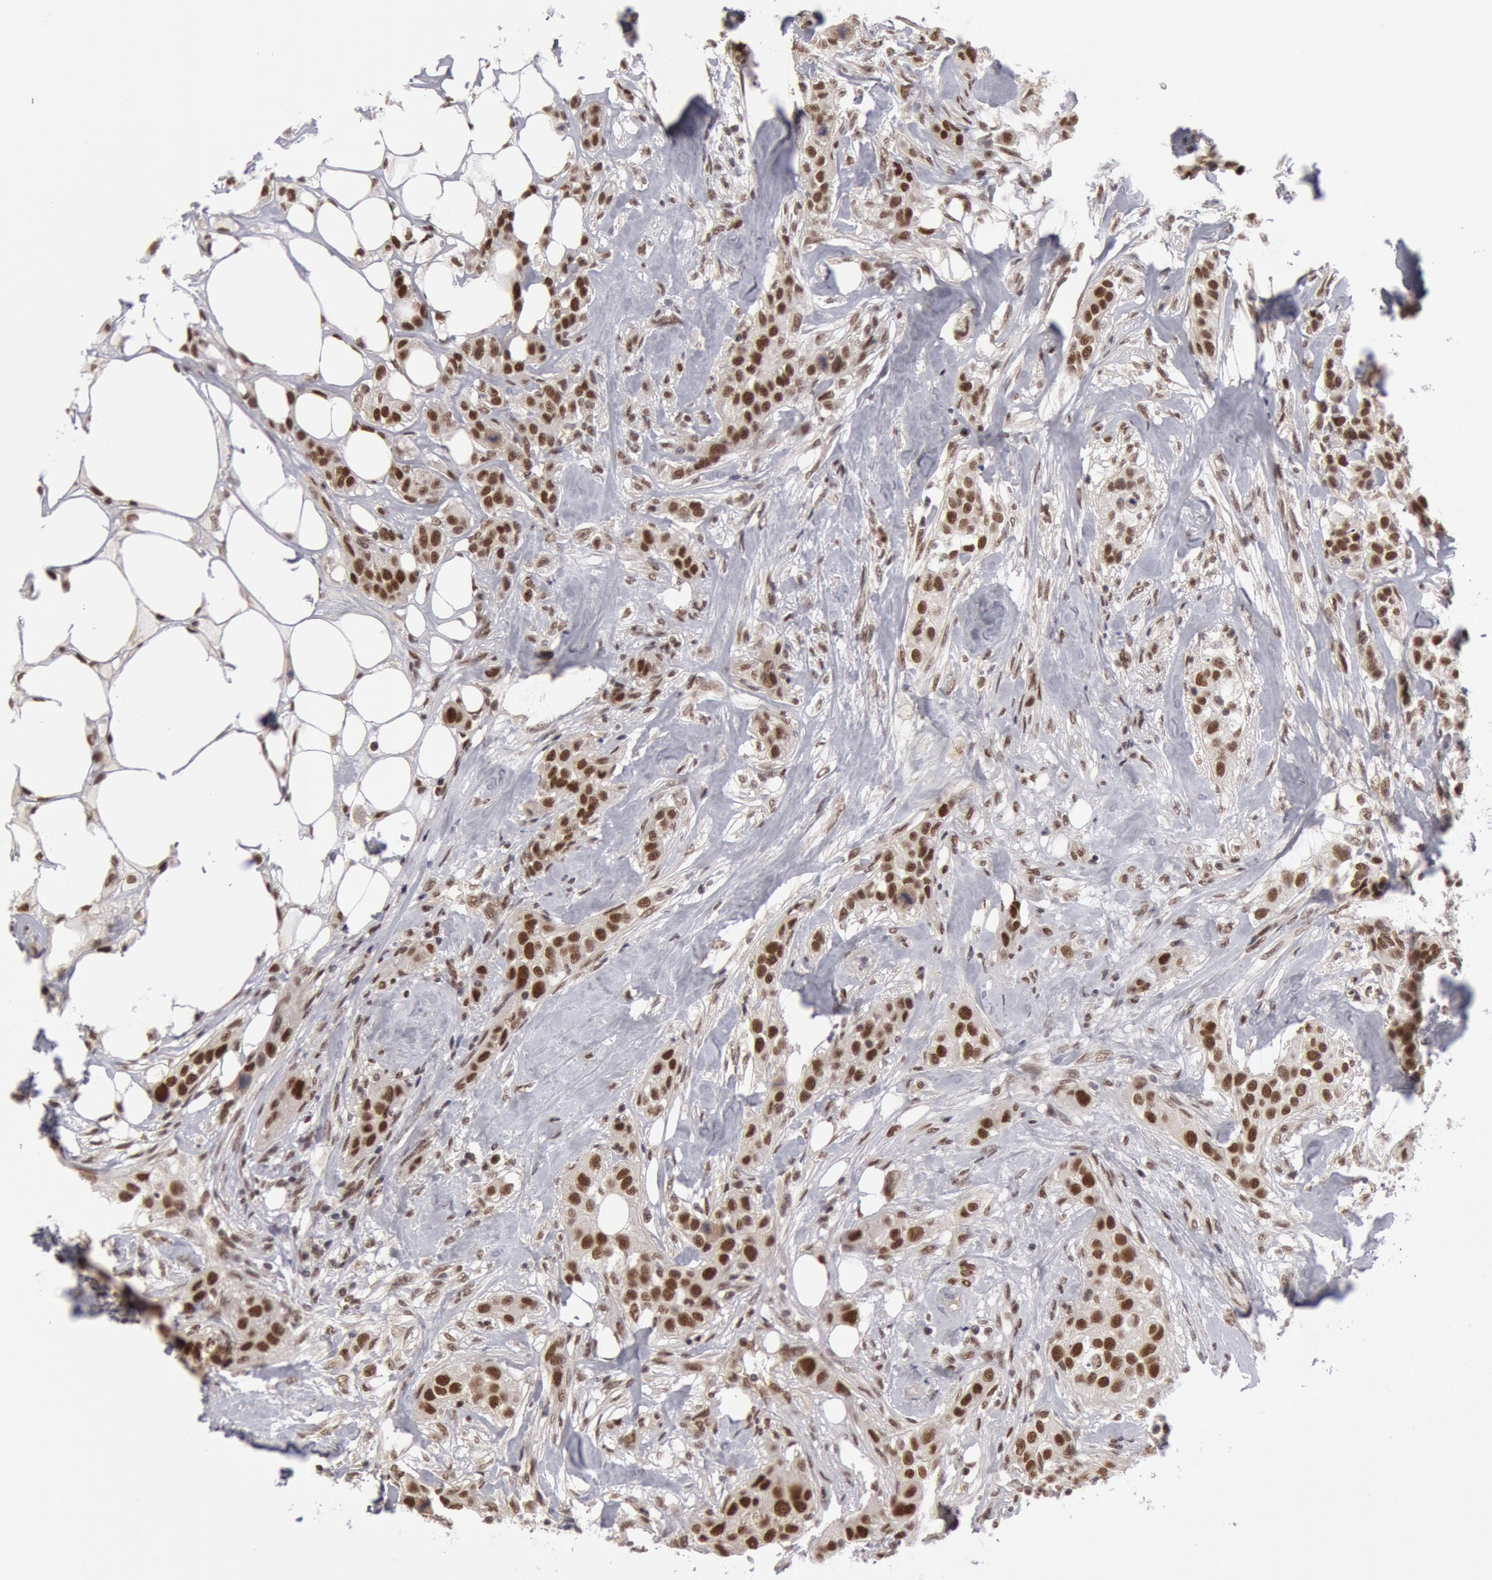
{"staining": {"intensity": "moderate", "quantity": ">75%", "location": "nuclear"}, "tissue": "breast cancer", "cell_type": "Tumor cells", "image_type": "cancer", "snomed": [{"axis": "morphology", "description": "Duct carcinoma"}, {"axis": "topography", "description": "Breast"}], "caption": "Infiltrating ductal carcinoma (breast) stained with a protein marker displays moderate staining in tumor cells.", "gene": "PPP4R3B", "patient": {"sex": "female", "age": 45}}